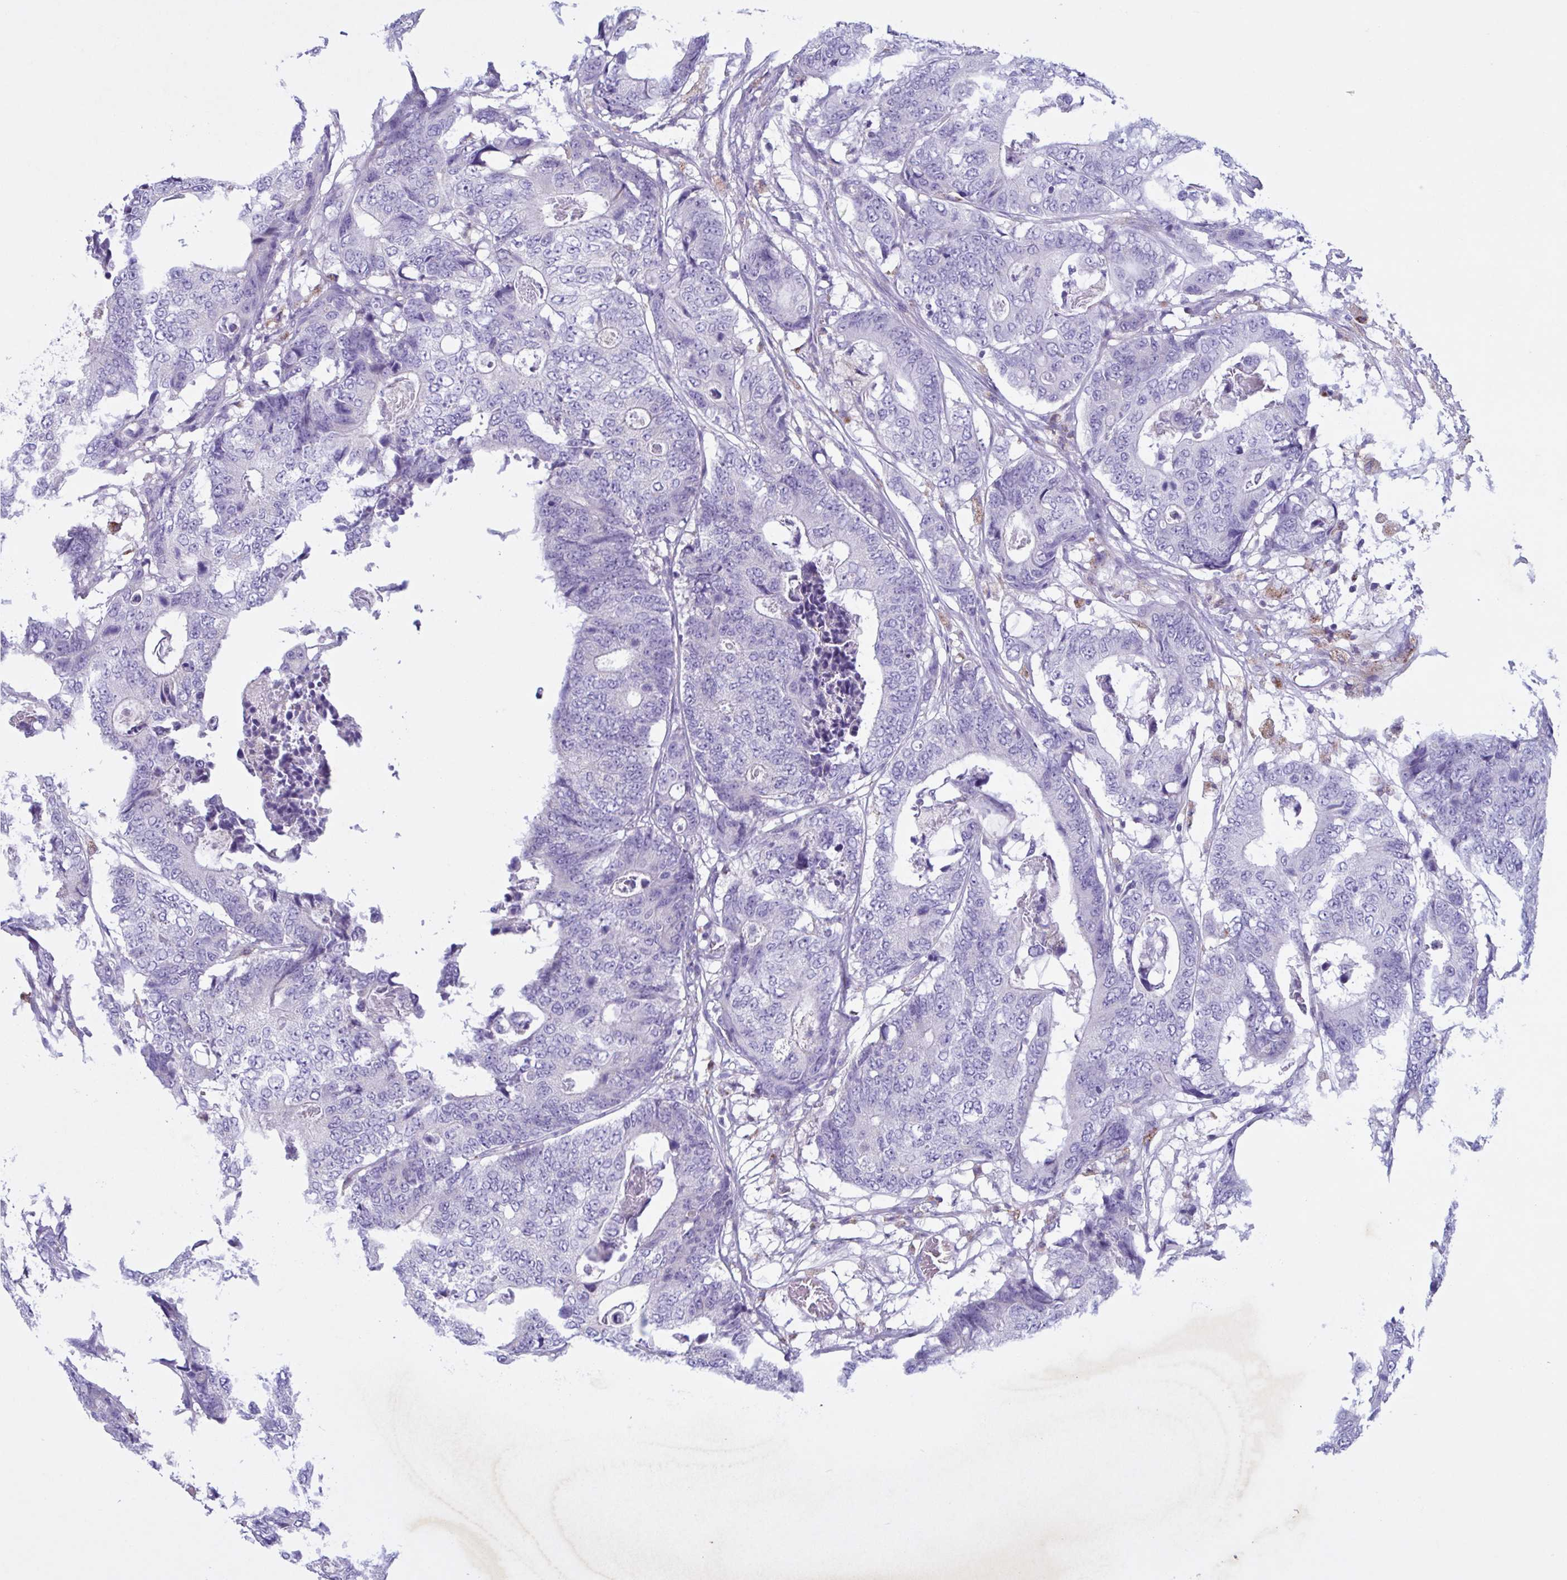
{"staining": {"intensity": "negative", "quantity": "none", "location": "none"}, "tissue": "colorectal cancer", "cell_type": "Tumor cells", "image_type": "cancer", "snomed": [{"axis": "morphology", "description": "Adenocarcinoma, NOS"}, {"axis": "topography", "description": "Colon"}], "caption": "Adenocarcinoma (colorectal) stained for a protein using immunohistochemistry (IHC) reveals no expression tumor cells.", "gene": "F13B", "patient": {"sex": "female", "age": 48}}